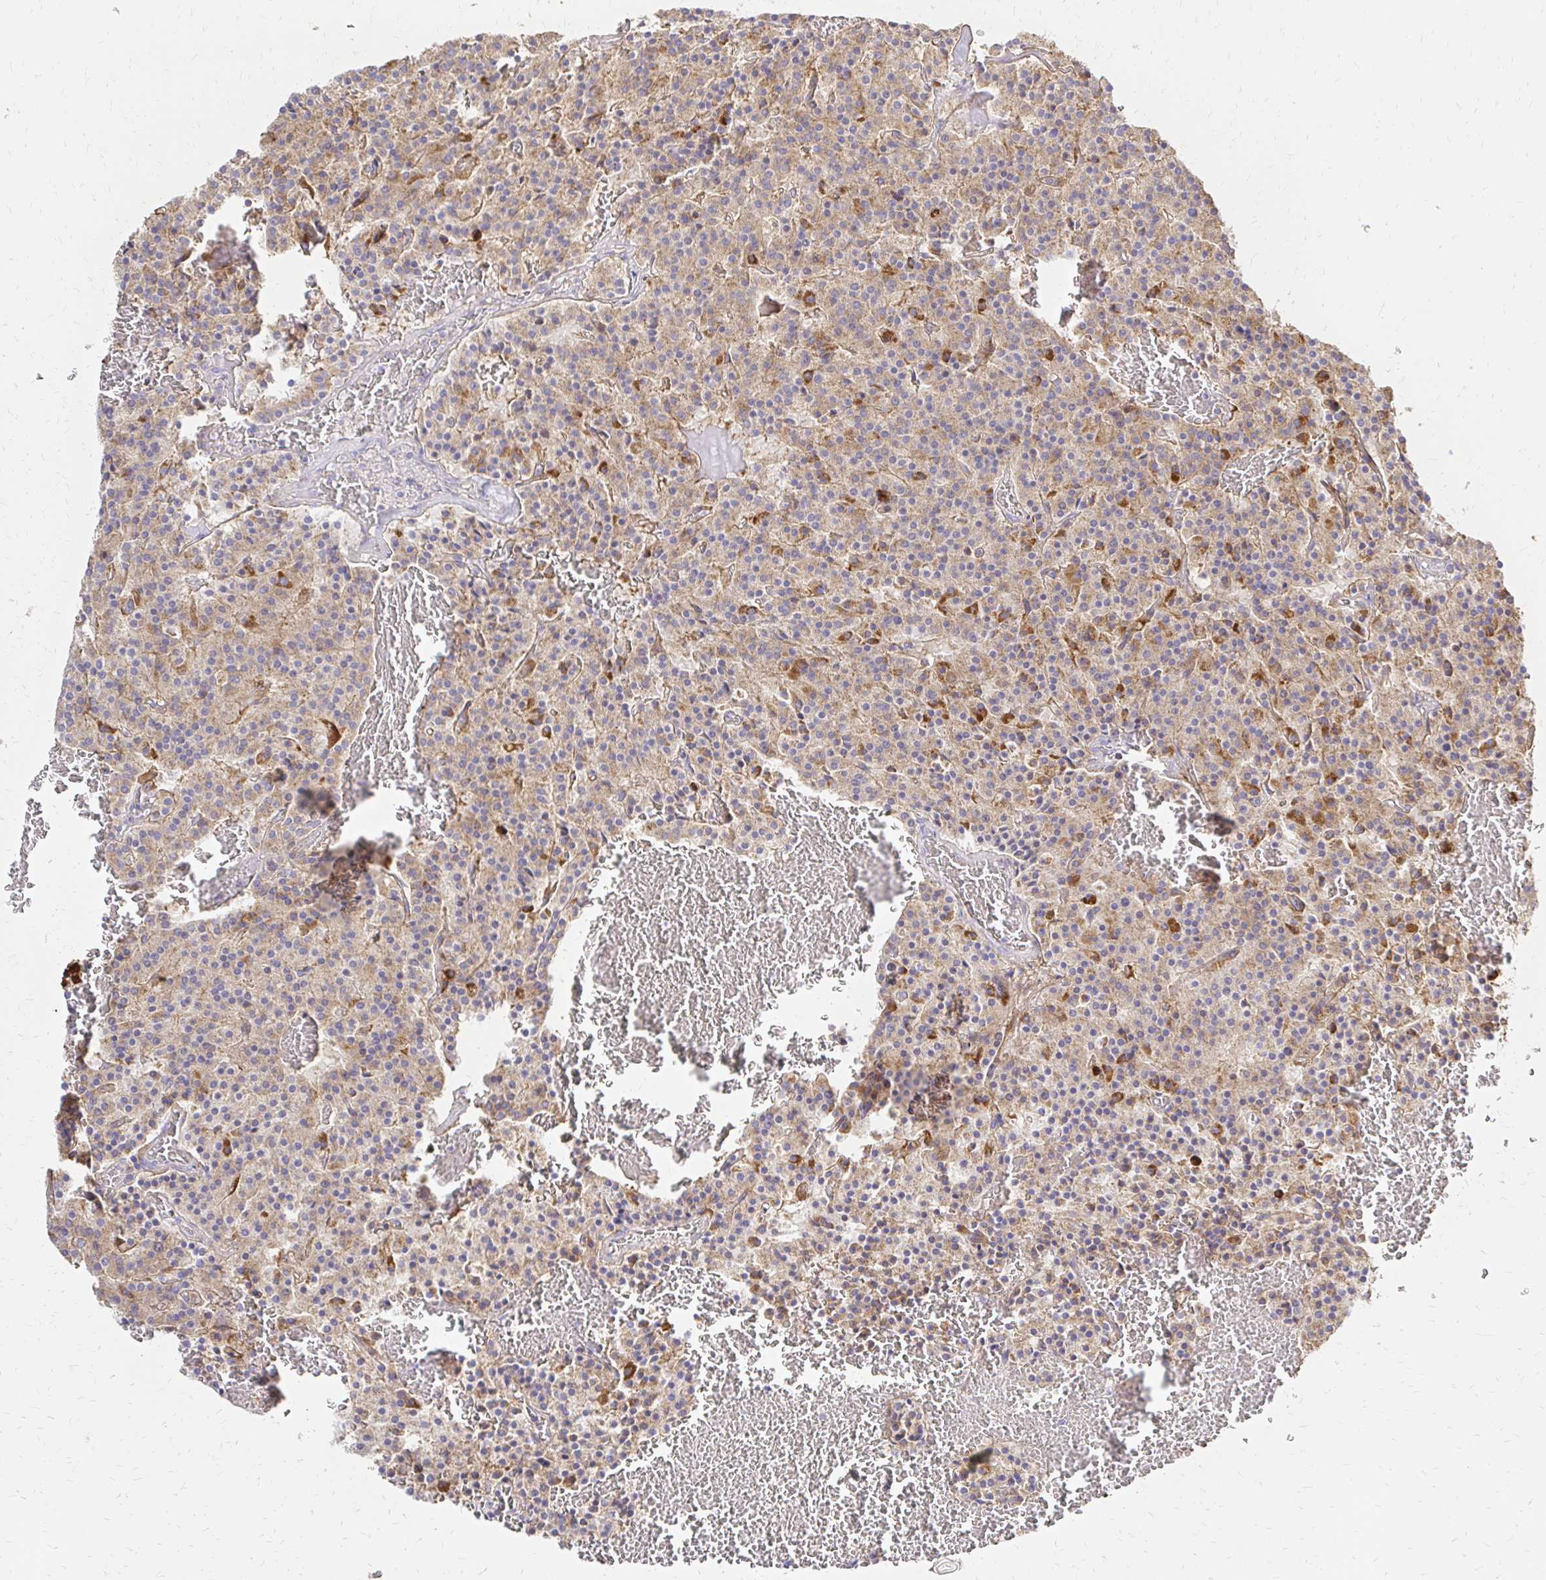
{"staining": {"intensity": "moderate", "quantity": ">75%", "location": "cytoplasmic/membranous"}, "tissue": "carcinoid", "cell_type": "Tumor cells", "image_type": "cancer", "snomed": [{"axis": "morphology", "description": "Carcinoid, malignant, NOS"}, {"axis": "topography", "description": "Lung"}], "caption": "IHC photomicrograph of neoplastic tissue: carcinoid stained using immunohistochemistry demonstrates medium levels of moderate protein expression localized specifically in the cytoplasmic/membranous of tumor cells, appearing as a cytoplasmic/membranous brown color.", "gene": "MRPL13", "patient": {"sex": "male", "age": 70}}